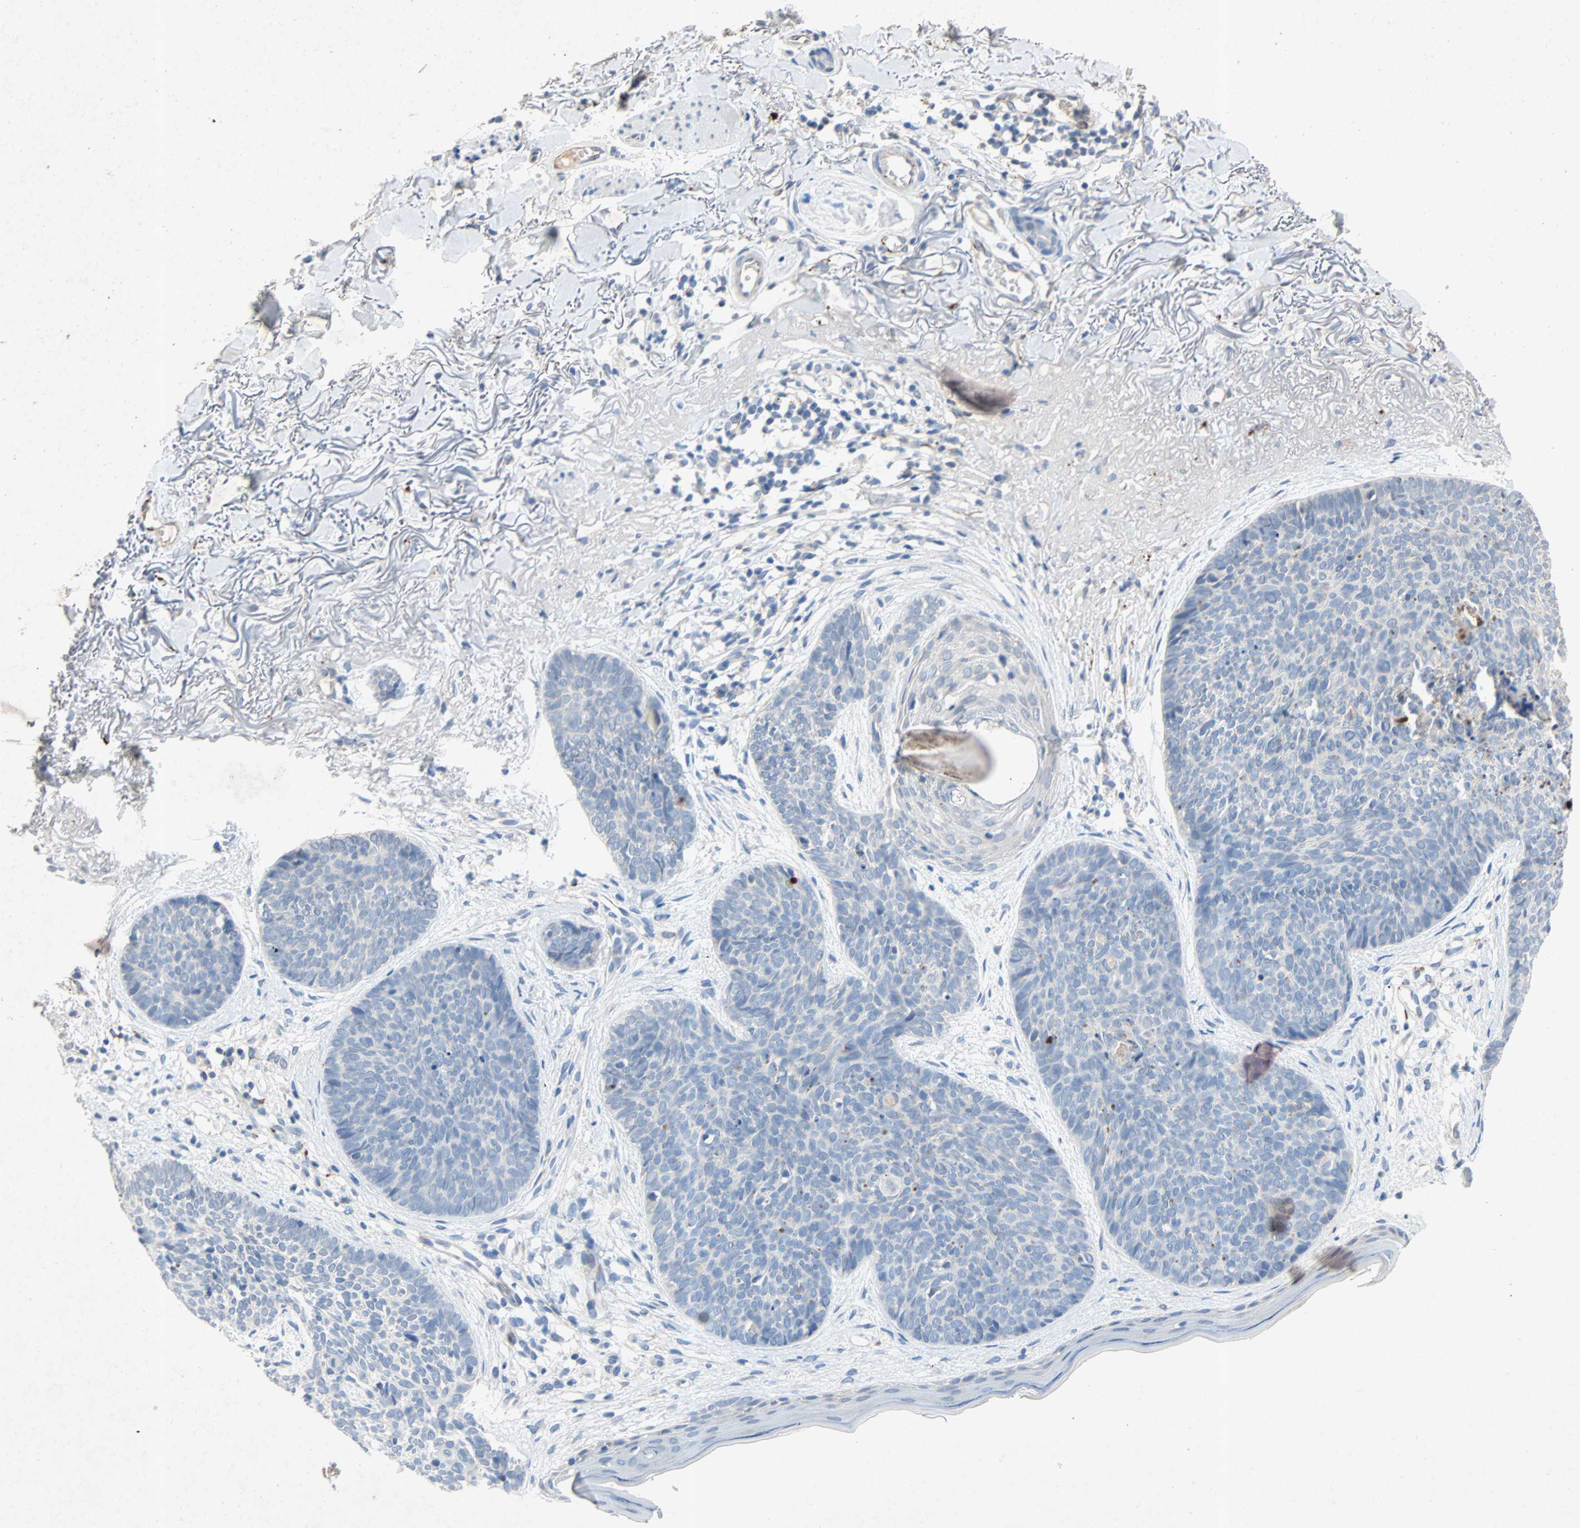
{"staining": {"intensity": "negative", "quantity": "none", "location": "none"}, "tissue": "skin cancer", "cell_type": "Tumor cells", "image_type": "cancer", "snomed": [{"axis": "morphology", "description": "Normal tissue, NOS"}, {"axis": "morphology", "description": "Basal cell carcinoma"}, {"axis": "topography", "description": "Skin"}], "caption": "An IHC histopathology image of skin cancer is shown. There is no staining in tumor cells of skin cancer.", "gene": "PCDHB2", "patient": {"sex": "female", "age": 70}}